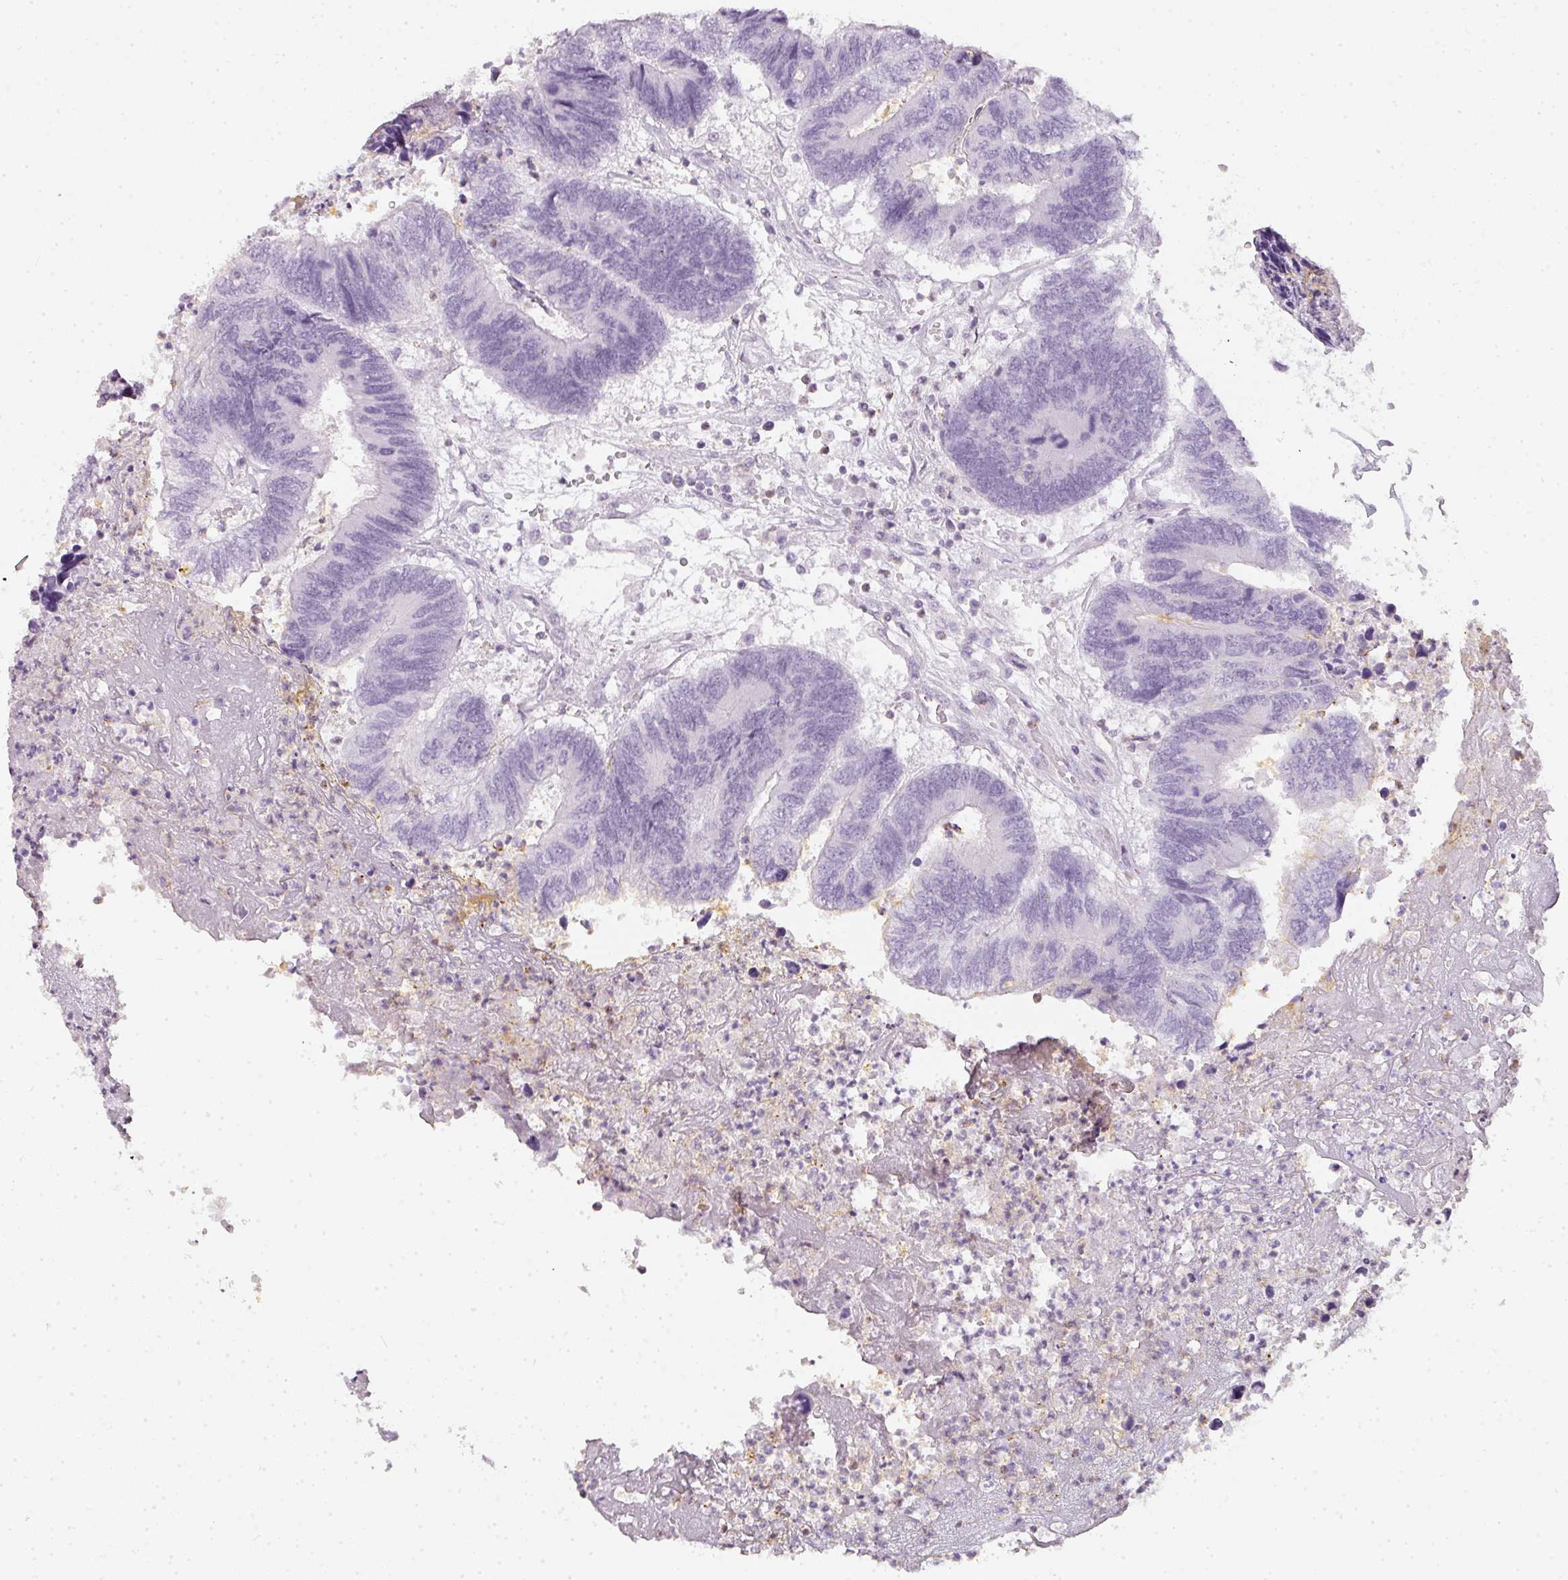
{"staining": {"intensity": "negative", "quantity": "none", "location": "none"}, "tissue": "colorectal cancer", "cell_type": "Tumor cells", "image_type": "cancer", "snomed": [{"axis": "morphology", "description": "Adenocarcinoma, NOS"}, {"axis": "topography", "description": "Colon"}], "caption": "Immunohistochemistry (IHC) image of neoplastic tissue: human colorectal cancer stained with DAB demonstrates no significant protein staining in tumor cells.", "gene": "TMEM42", "patient": {"sex": "female", "age": 67}}